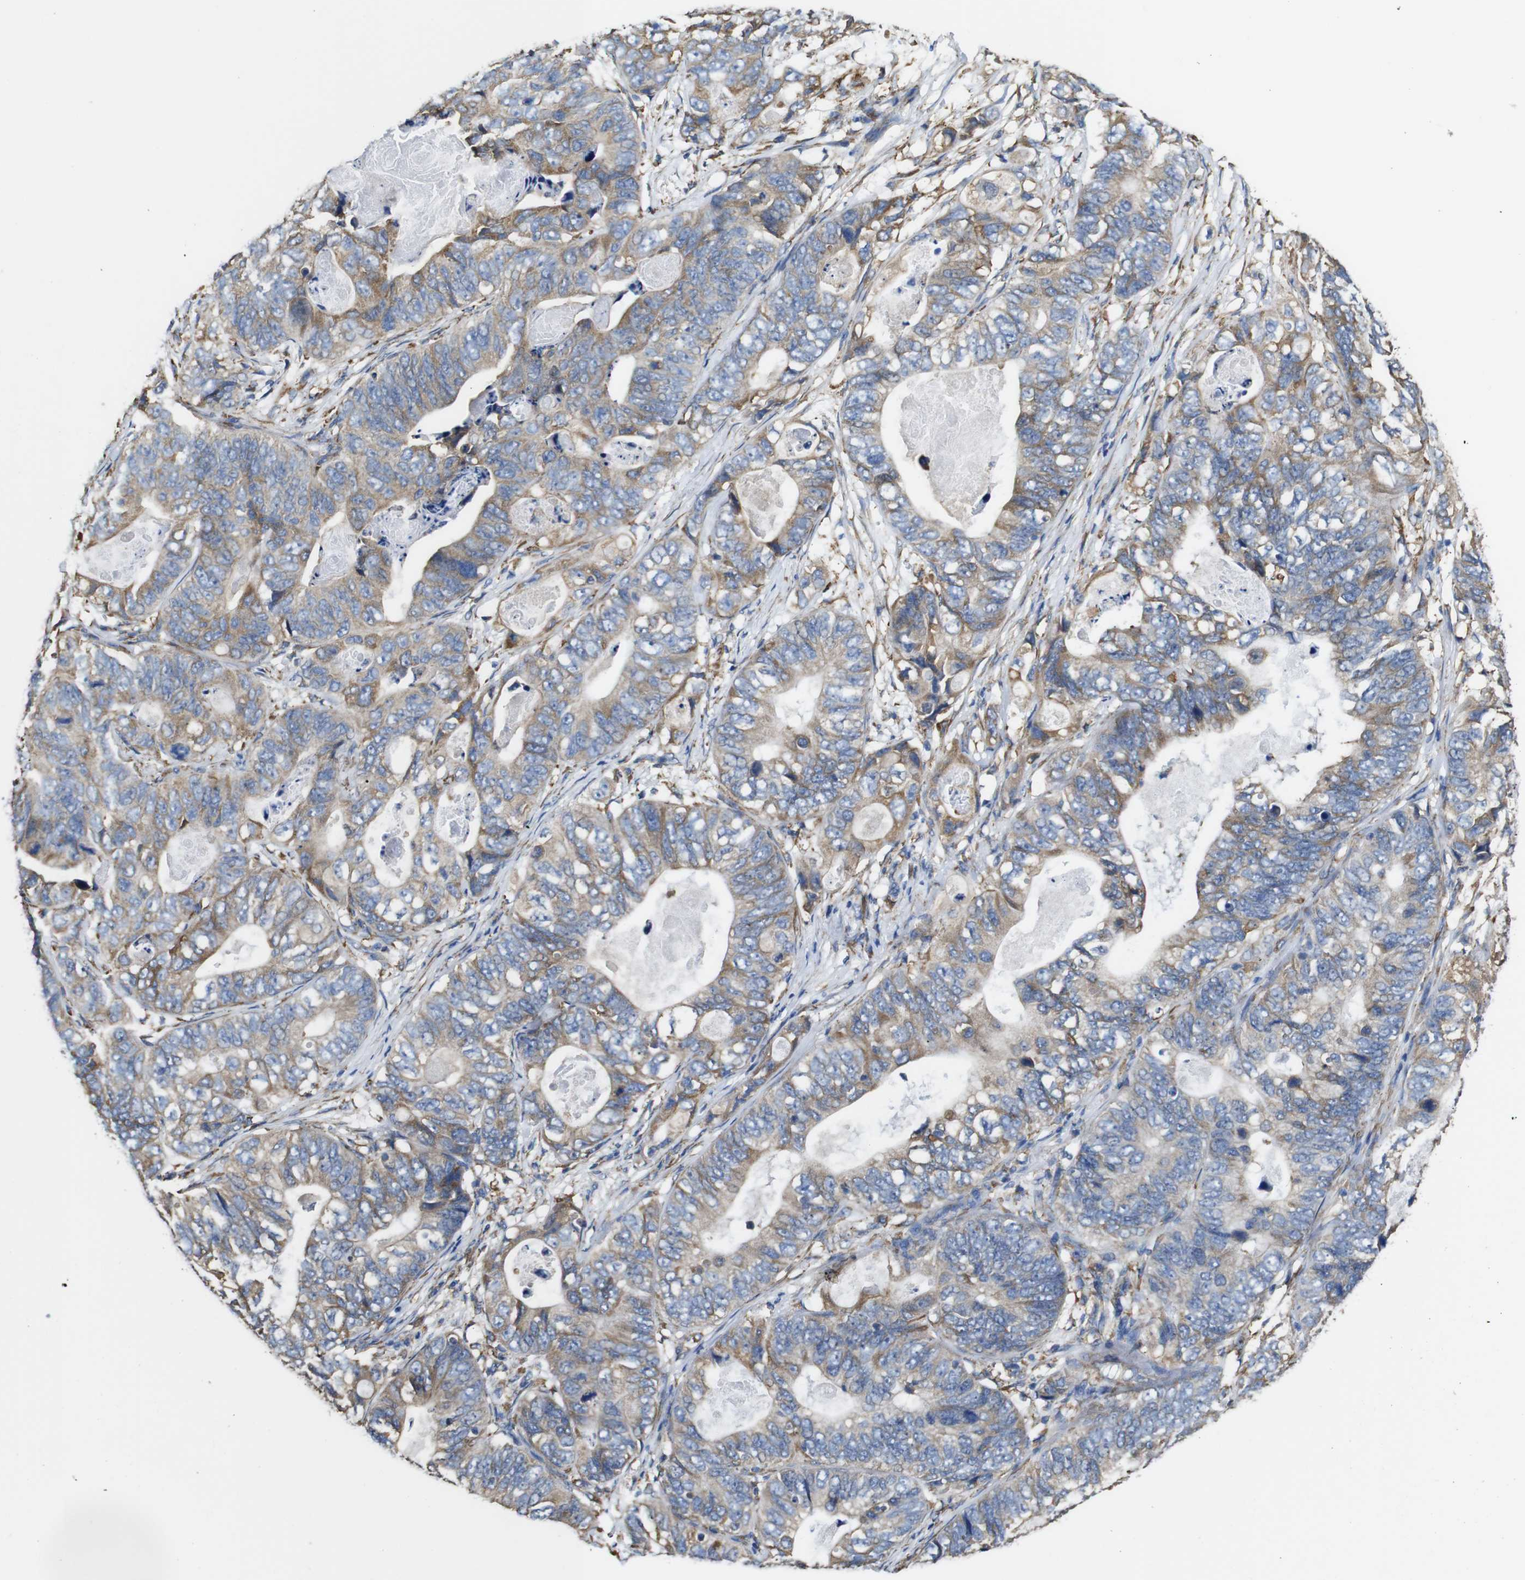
{"staining": {"intensity": "weak", "quantity": ">75%", "location": "cytoplasmic/membranous"}, "tissue": "stomach cancer", "cell_type": "Tumor cells", "image_type": "cancer", "snomed": [{"axis": "morphology", "description": "Adenocarcinoma, NOS"}, {"axis": "topography", "description": "Stomach"}], "caption": "Stomach cancer (adenocarcinoma) stained for a protein (brown) reveals weak cytoplasmic/membranous positive expression in about >75% of tumor cells.", "gene": "PPIB", "patient": {"sex": "female", "age": 89}}